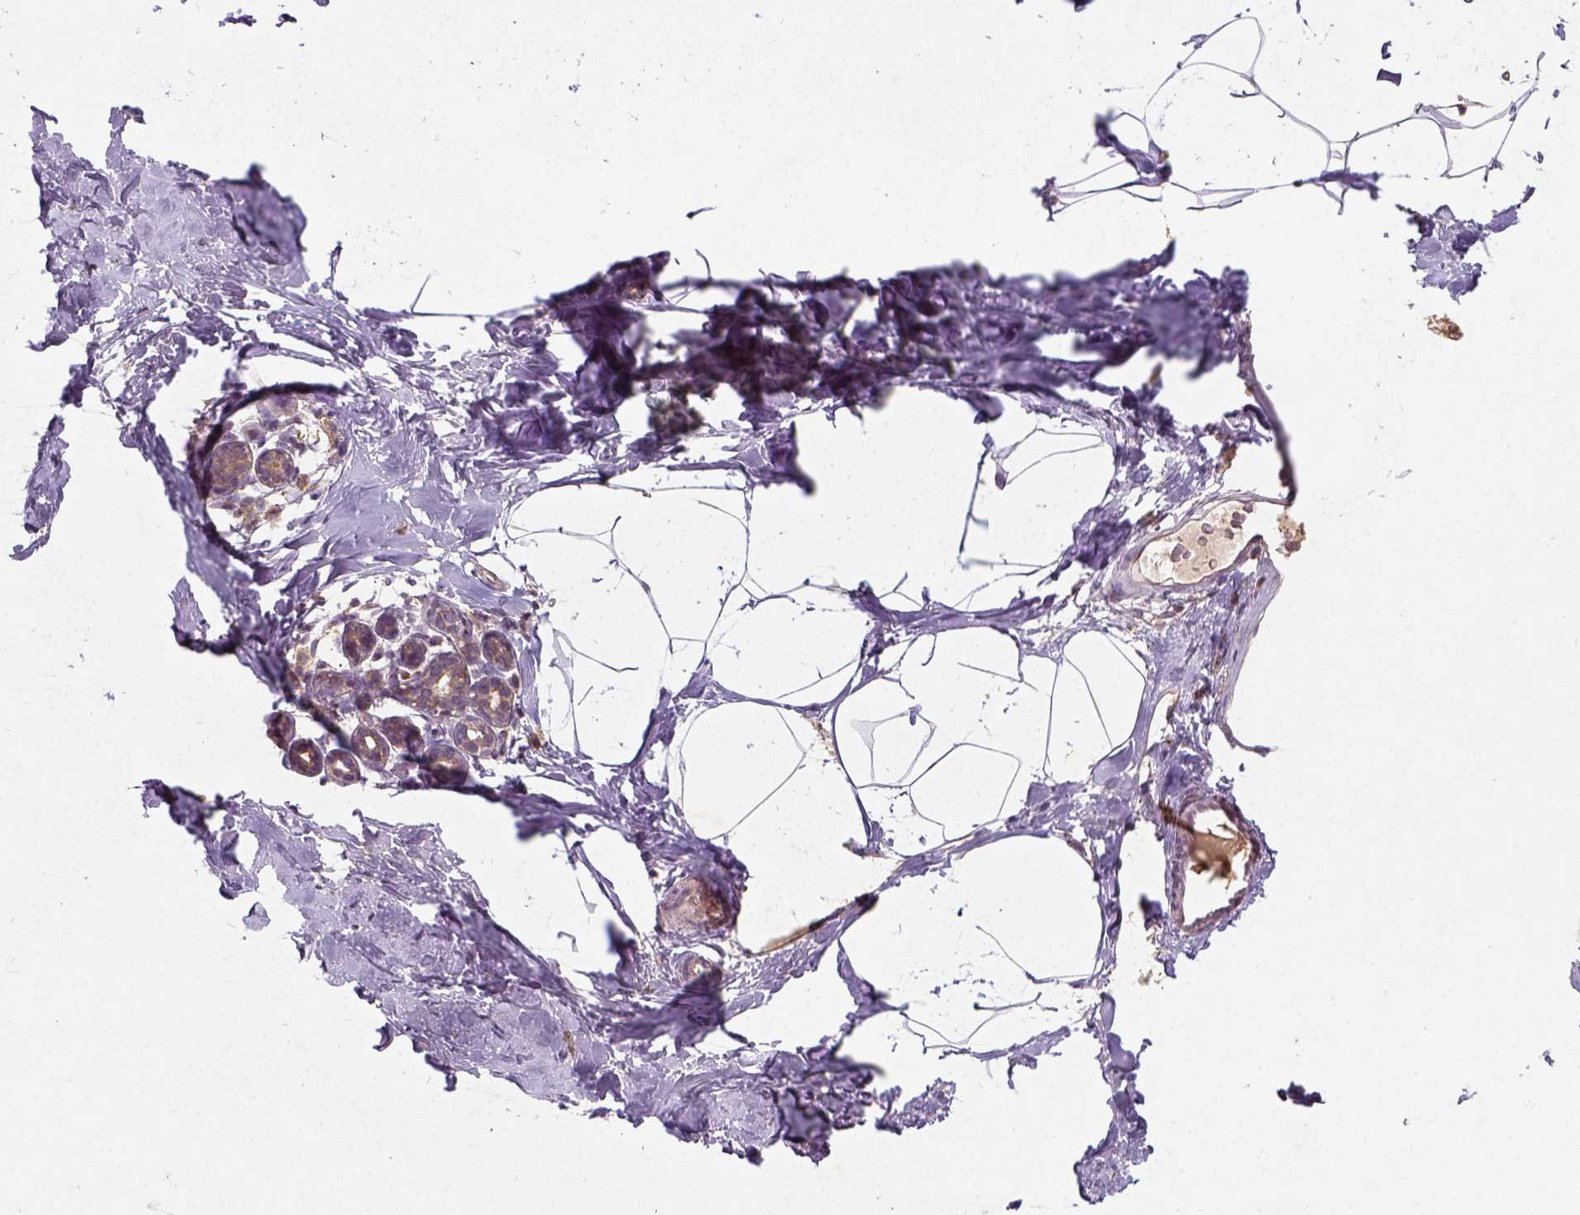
{"staining": {"intensity": "negative", "quantity": "none", "location": "none"}, "tissue": "breast", "cell_type": "Adipocytes", "image_type": "normal", "snomed": [{"axis": "morphology", "description": "Normal tissue, NOS"}, {"axis": "topography", "description": "Breast"}], "caption": "Micrograph shows no significant protein staining in adipocytes of benign breast. (DAB (3,3'-diaminobenzidine) IHC visualized using brightfield microscopy, high magnification).", "gene": "CAMKK1", "patient": {"sex": "female", "age": 32}}